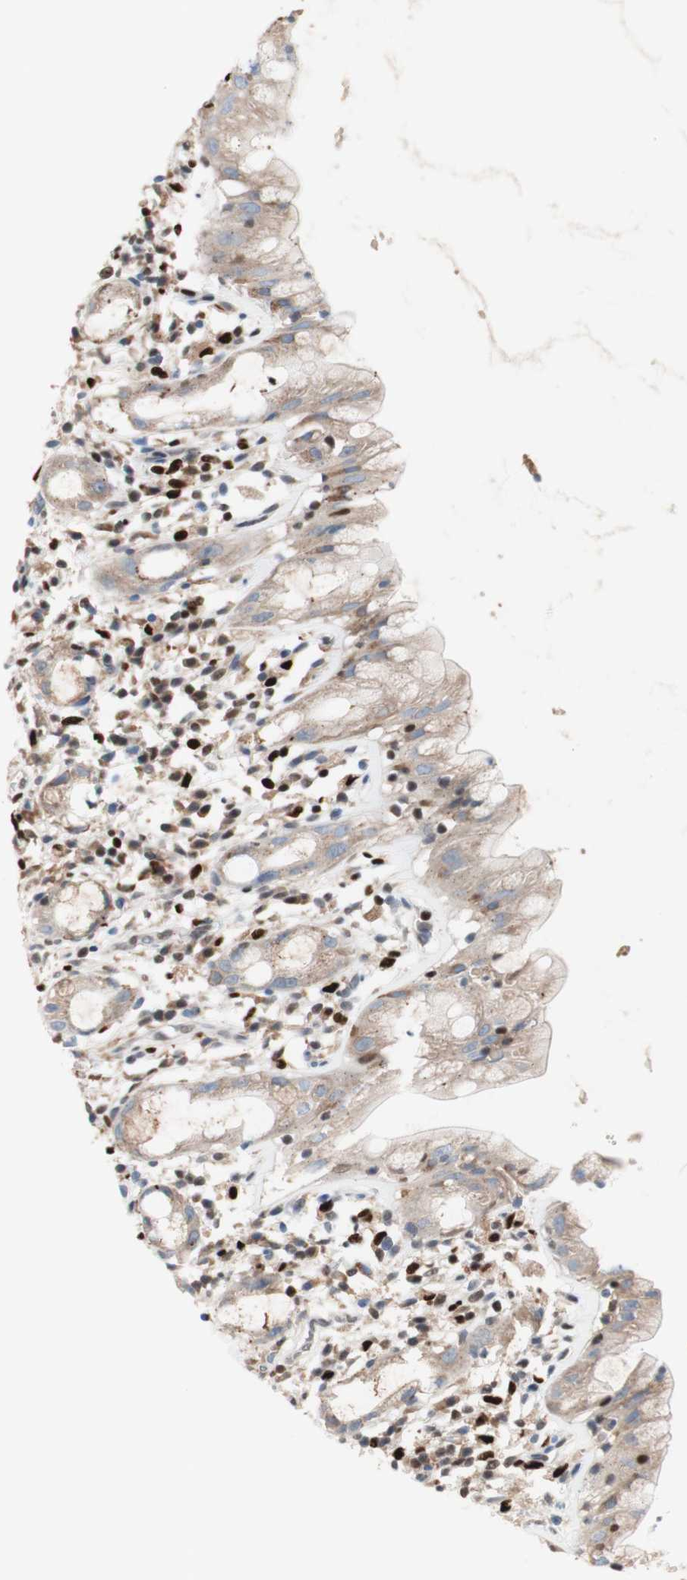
{"staining": {"intensity": "moderate", "quantity": ">75%", "location": "cytoplasmic/membranous"}, "tissue": "rectum", "cell_type": "Glandular cells", "image_type": "normal", "snomed": [{"axis": "morphology", "description": "Normal tissue, NOS"}, {"axis": "topography", "description": "Rectum"}], "caption": "A brown stain highlights moderate cytoplasmic/membranous staining of a protein in glandular cells of benign rectum.", "gene": "EED", "patient": {"sex": "male", "age": 44}}